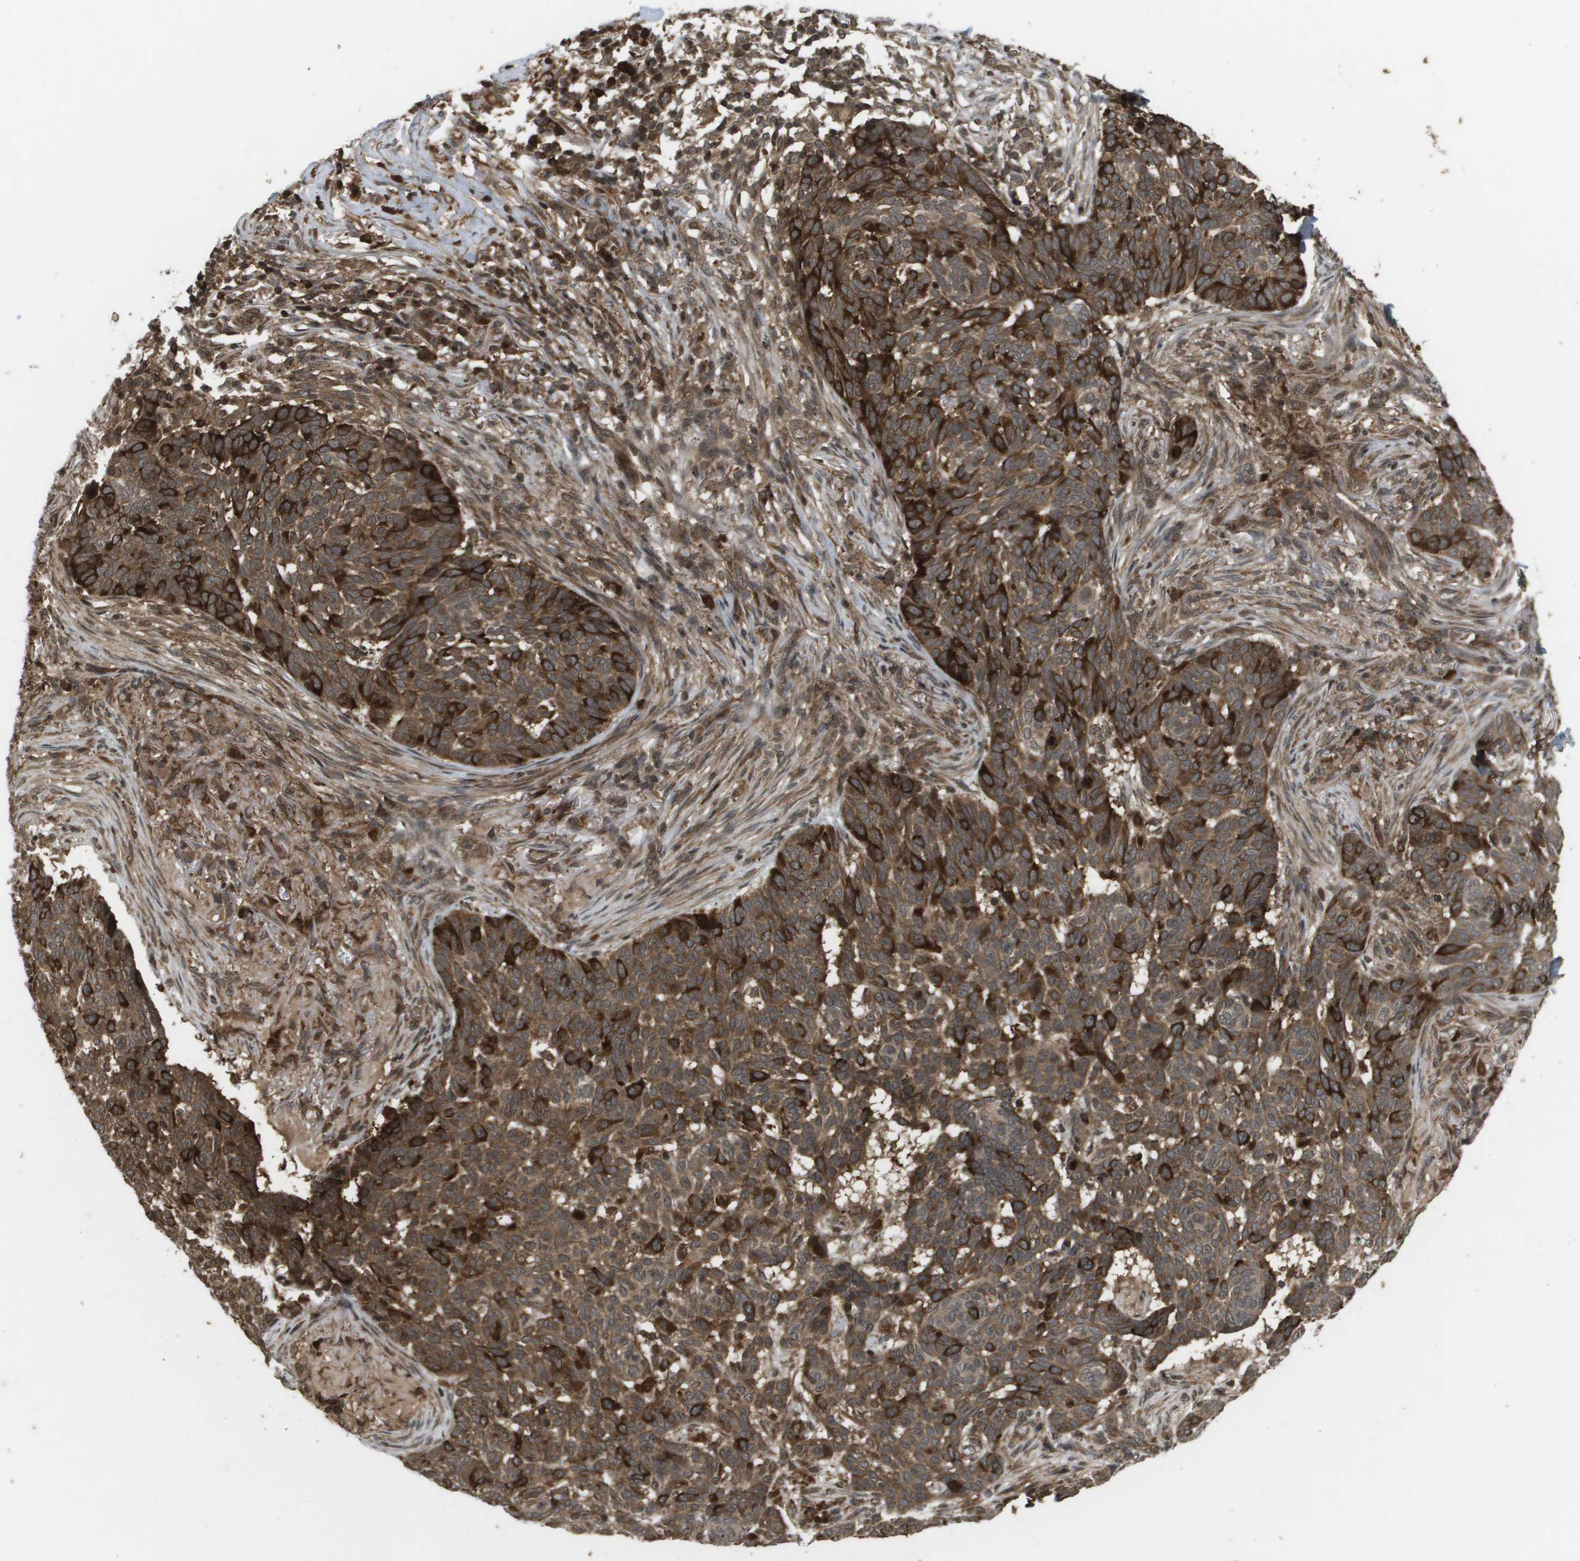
{"staining": {"intensity": "strong", "quantity": "25%-75%", "location": "cytoplasmic/membranous"}, "tissue": "skin cancer", "cell_type": "Tumor cells", "image_type": "cancer", "snomed": [{"axis": "morphology", "description": "Basal cell carcinoma"}, {"axis": "topography", "description": "Skin"}], "caption": "A brown stain labels strong cytoplasmic/membranous positivity of a protein in basal cell carcinoma (skin) tumor cells.", "gene": "KIF11", "patient": {"sex": "male", "age": 85}}